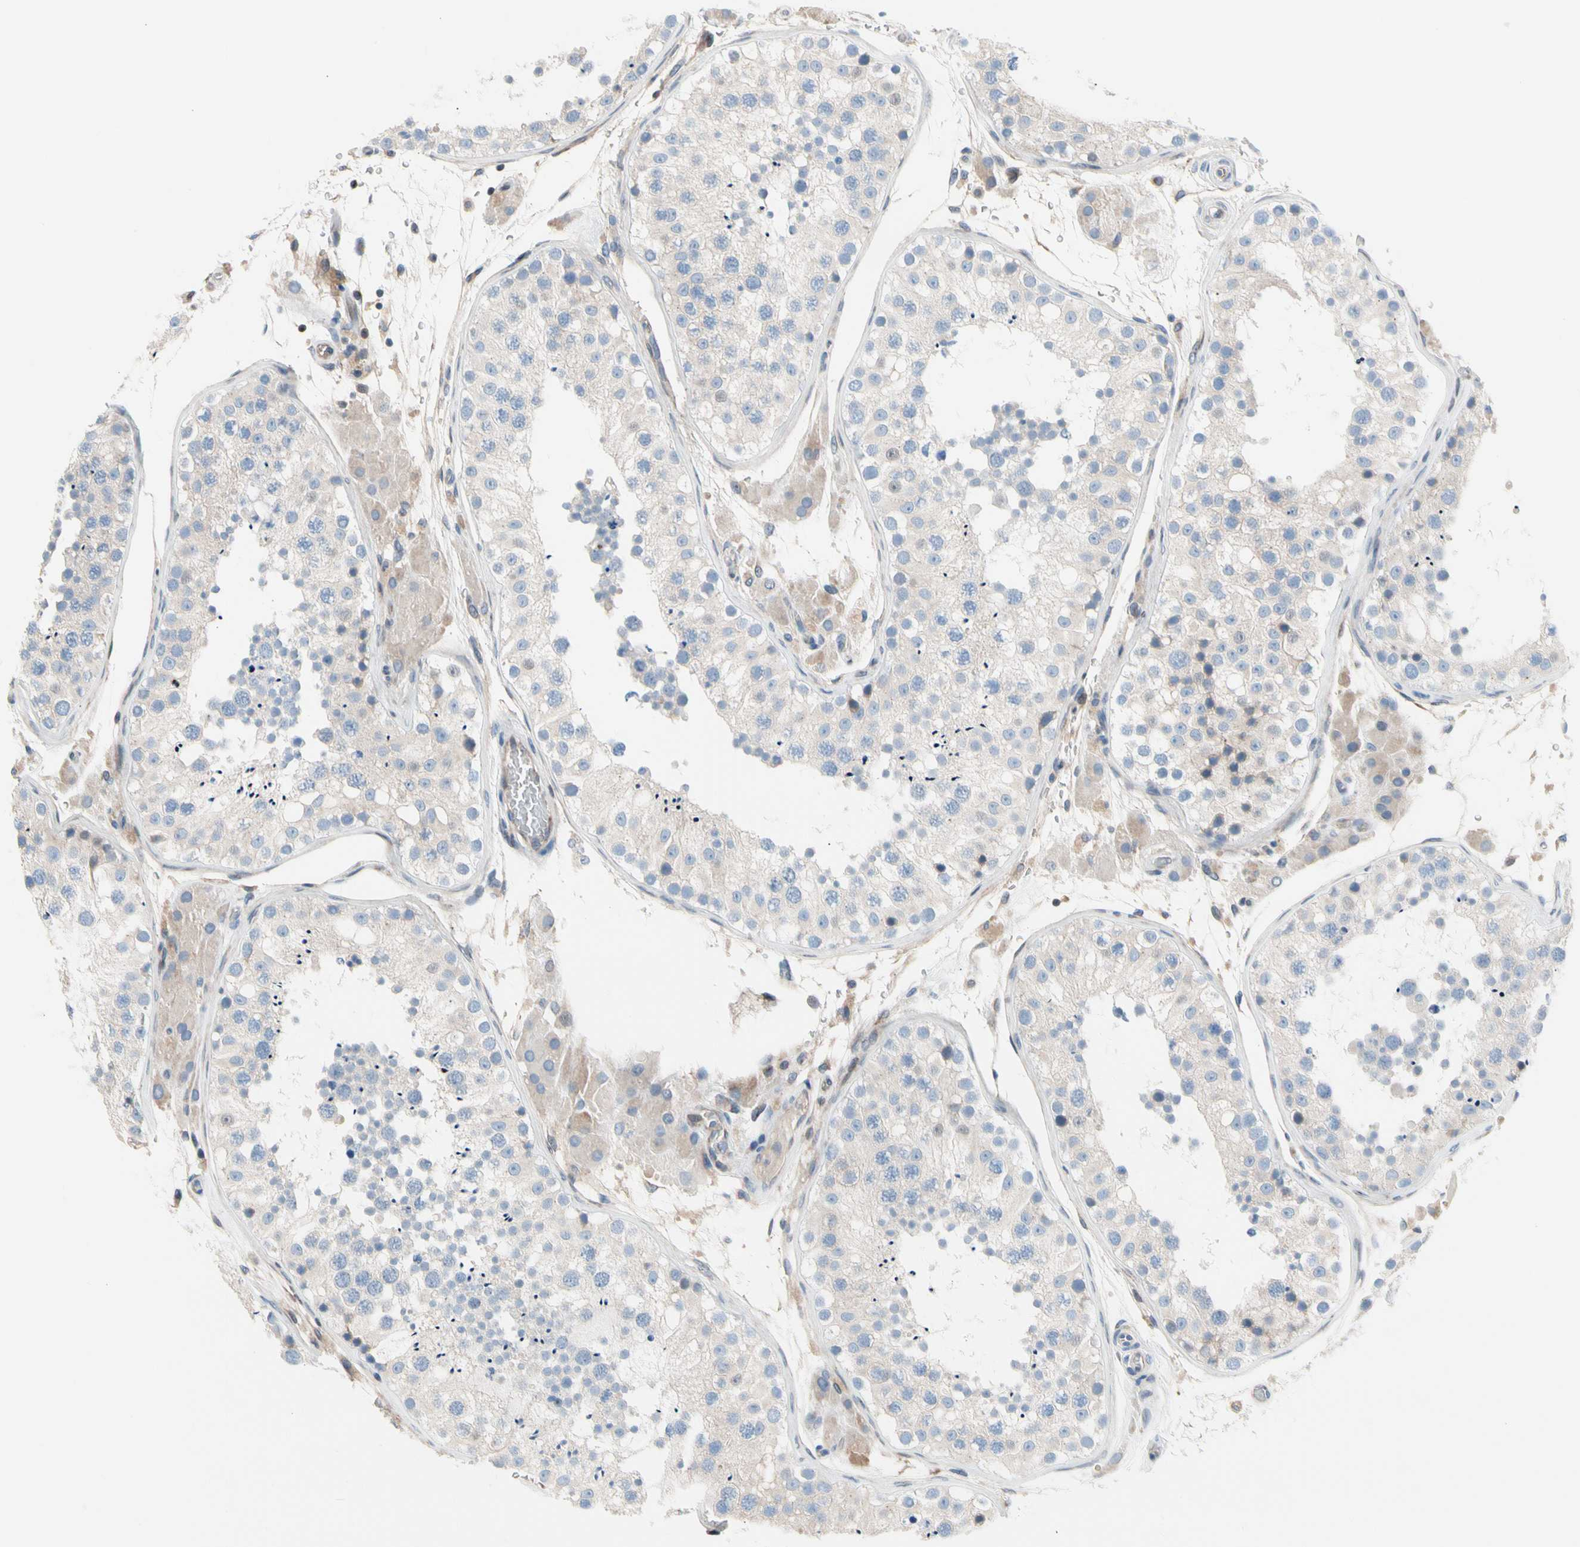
{"staining": {"intensity": "weak", "quantity": "25%-75%", "location": "cytoplasmic/membranous"}, "tissue": "testis", "cell_type": "Cells in seminiferous ducts", "image_type": "normal", "snomed": [{"axis": "morphology", "description": "Normal tissue, NOS"}, {"axis": "topography", "description": "Testis"}, {"axis": "topography", "description": "Epididymis"}], "caption": "Protein staining reveals weak cytoplasmic/membranous expression in approximately 25%-75% of cells in seminiferous ducts in unremarkable testis.", "gene": "MAP3K3", "patient": {"sex": "male", "age": 26}}